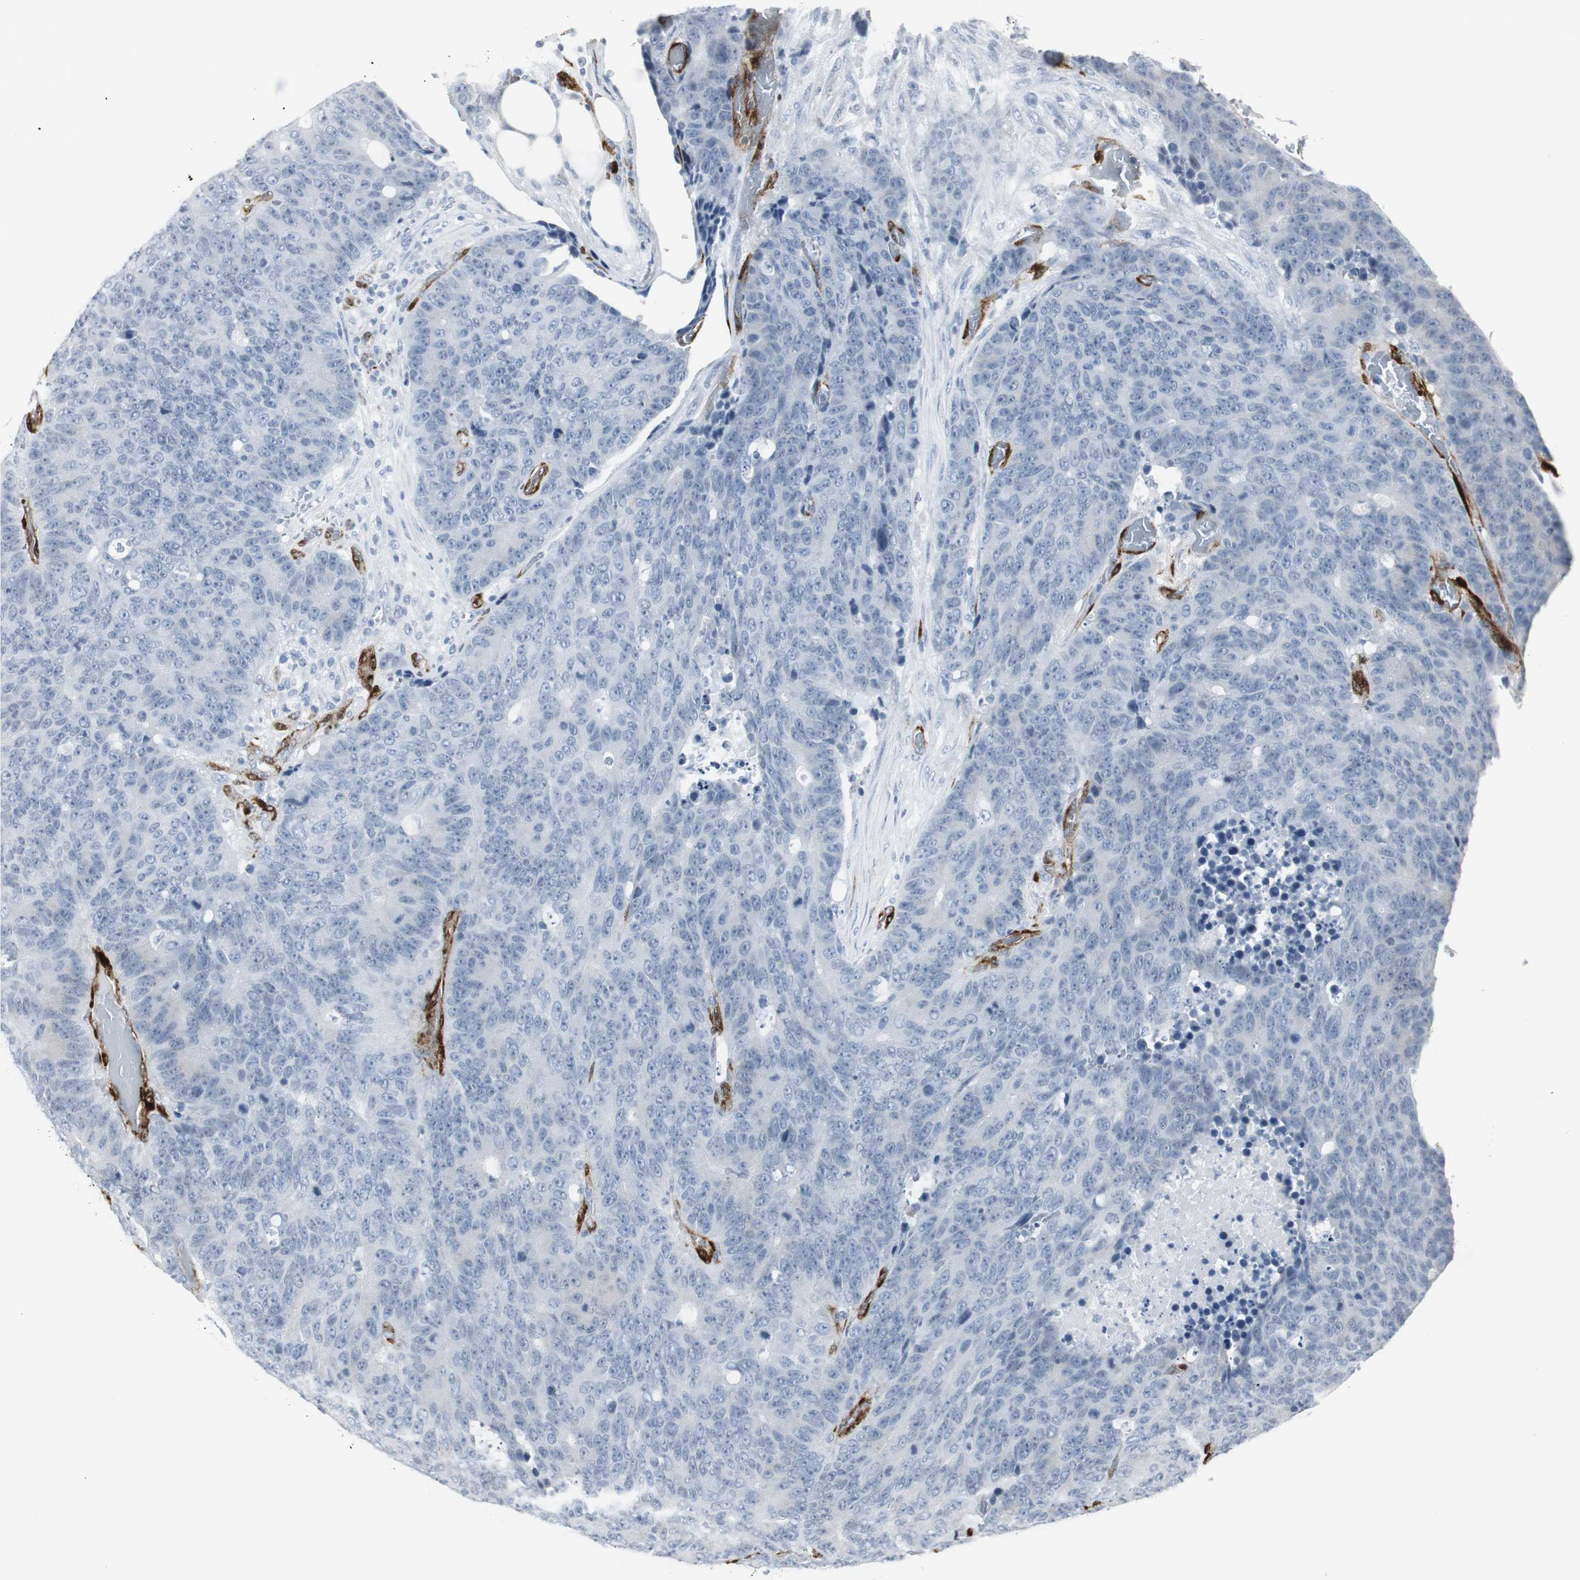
{"staining": {"intensity": "negative", "quantity": "none", "location": "none"}, "tissue": "colorectal cancer", "cell_type": "Tumor cells", "image_type": "cancer", "snomed": [{"axis": "morphology", "description": "Adenocarcinoma, NOS"}, {"axis": "topography", "description": "Colon"}], "caption": "Tumor cells are negative for brown protein staining in colorectal adenocarcinoma. (Immunohistochemistry, brightfield microscopy, high magnification).", "gene": "PPP1R14A", "patient": {"sex": "female", "age": 86}}